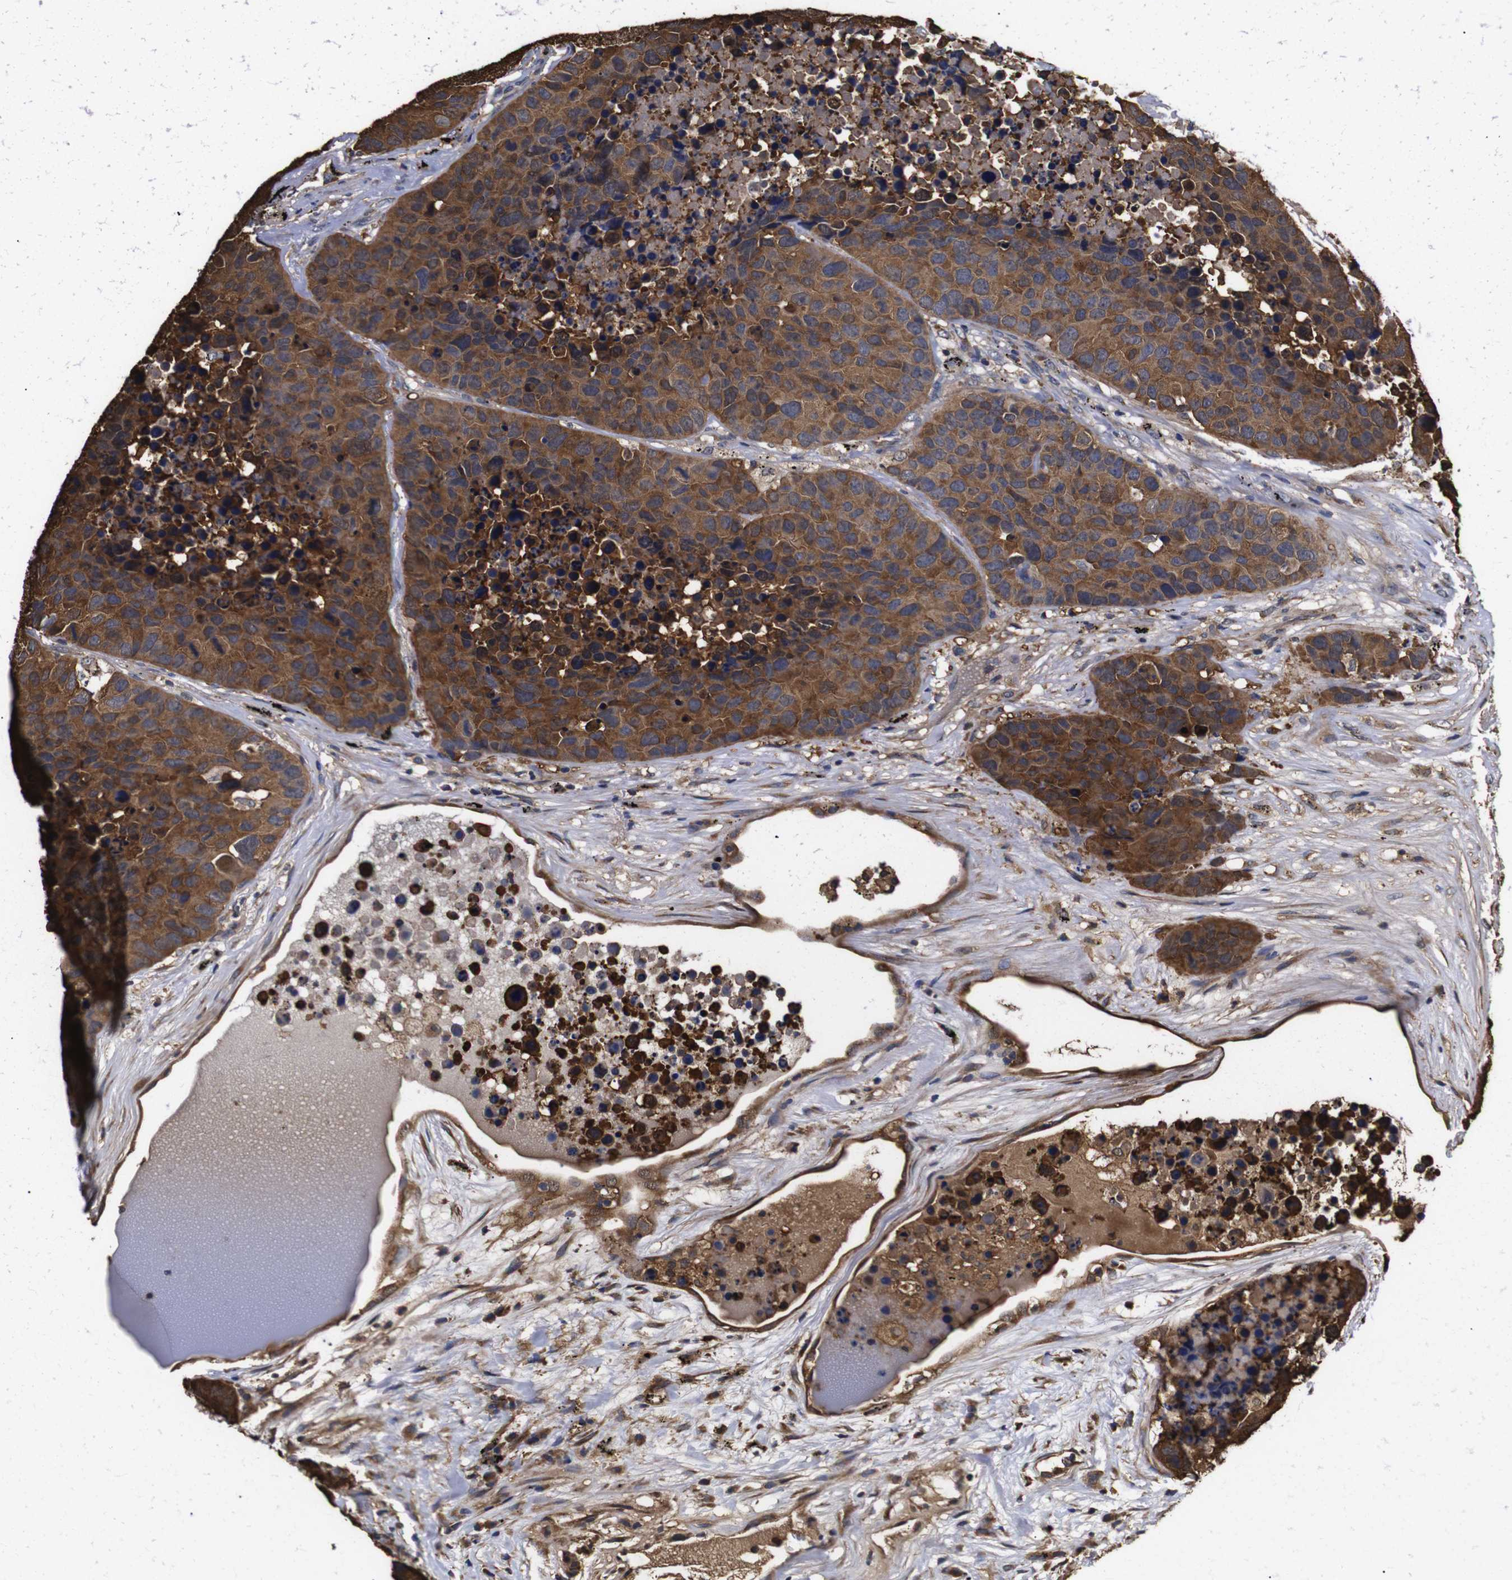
{"staining": {"intensity": "strong", "quantity": ">75%", "location": "cytoplasmic/membranous"}, "tissue": "carcinoid", "cell_type": "Tumor cells", "image_type": "cancer", "snomed": [{"axis": "morphology", "description": "Carcinoid, malignant, NOS"}, {"axis": "topography", "description": "Lung"}], "caption": "Carcinoid (malignant) stained for a protein (brown) exhibits strong cytoplasmic/membranous positive staining in about >75% of tumor cells.", "gene": "LRRCC1", "patient": {"sex": "male", "age": 60}}